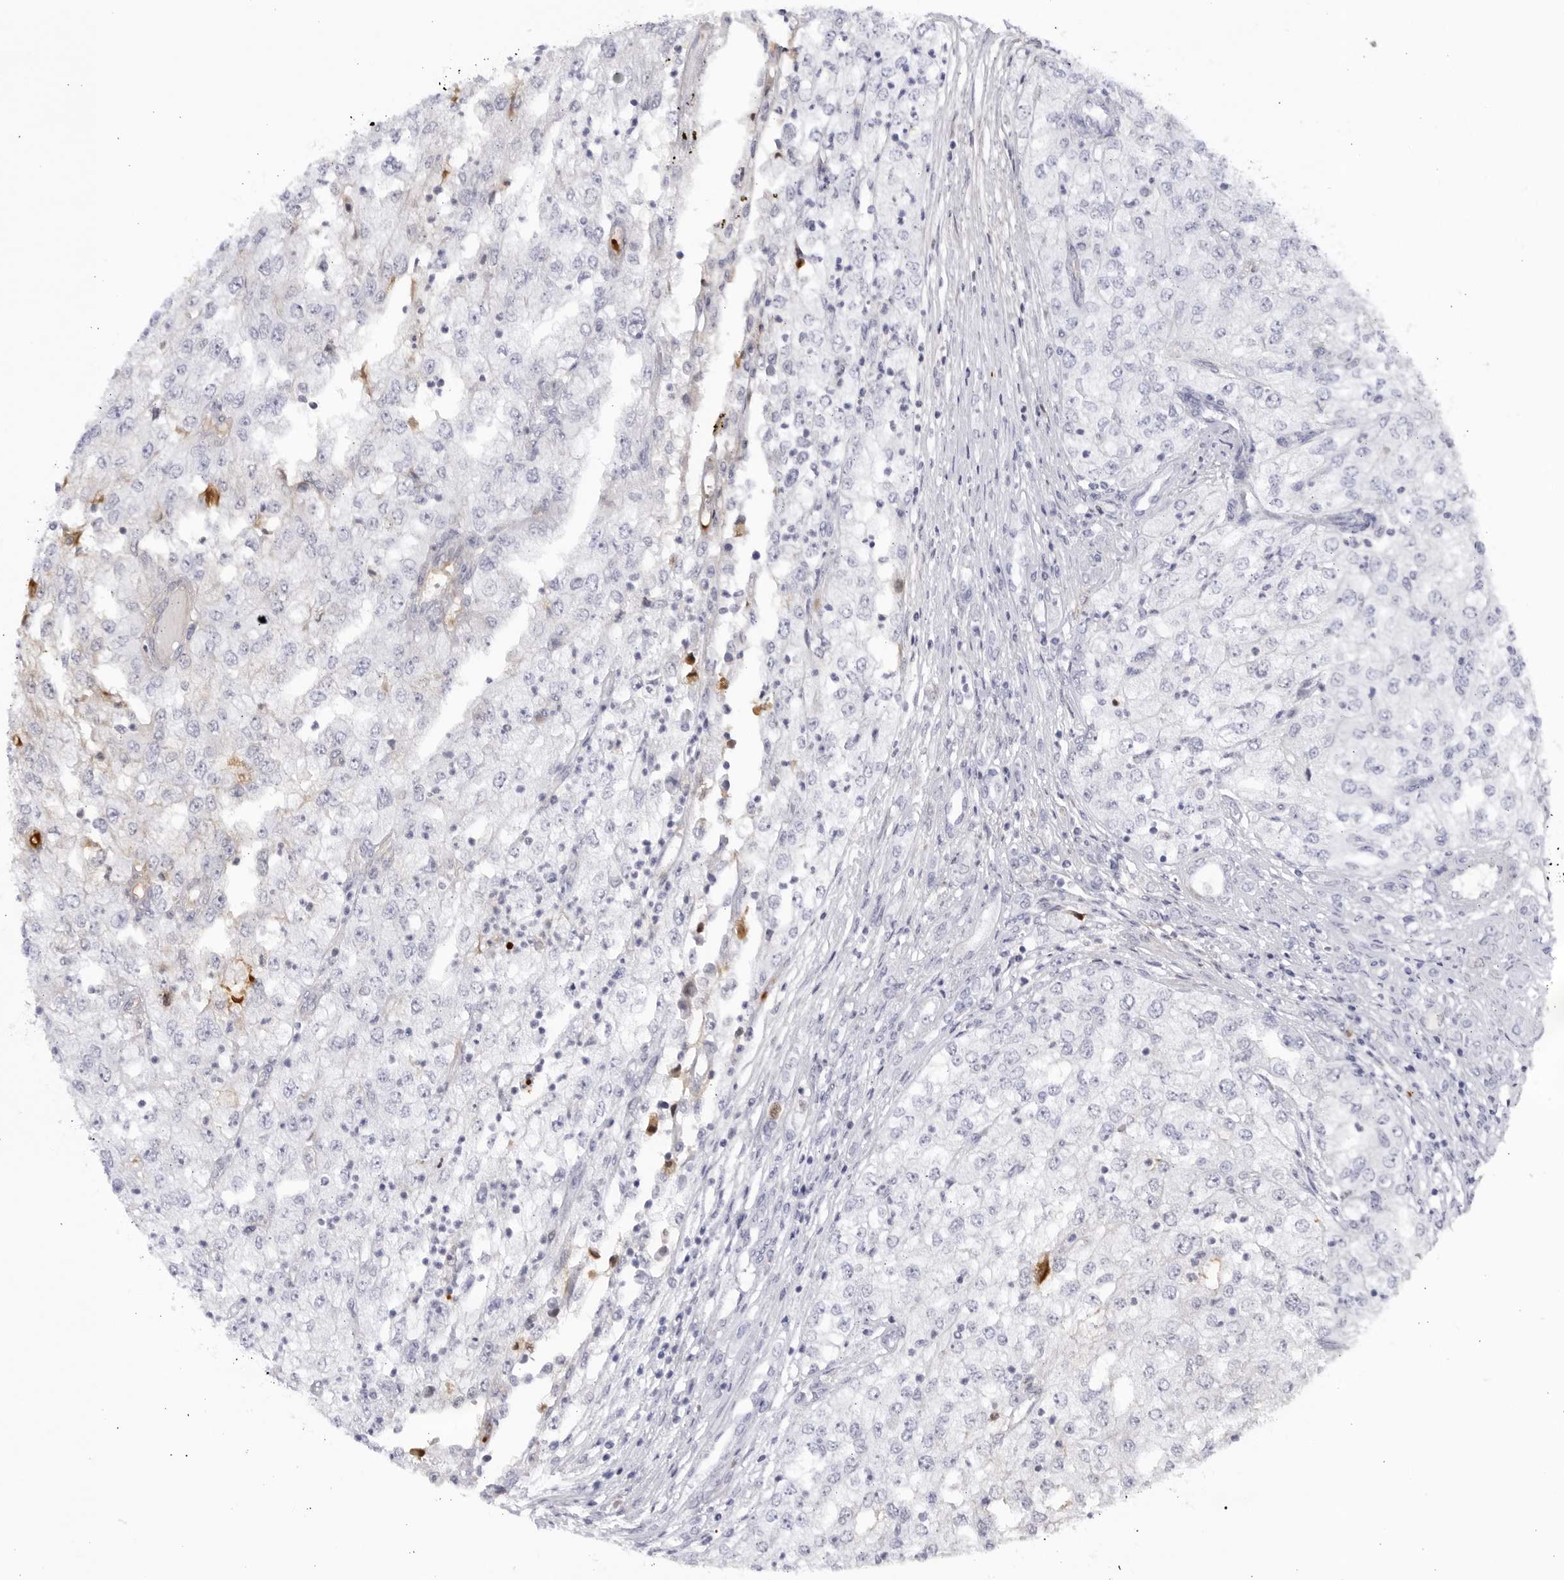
{"staining": {"intensity": "negative", "quantity": "none", "location": "none"}, "tissue": "renal cancer", "cell_type": "Tumor cells", "image_type": "cancer", "snomed": [{"axis": "morphology", "description": "Adenocarcinoma, NOS"}, {"axis": "topography", "description": "Kidney"}], "caption": "A high-resolution photomicrograph shows immunohistochemistry (IHC) staining of adenocarcinoma (renal), which displays no significant staining in tumor cells. (Stains: DAB immunohistochemistry with hematoxylin counter stain, Microscopy: brightfield microscopy at high magnification).", "gene": "CNBD1", "patient": {"sex": "female", "age": 54}}